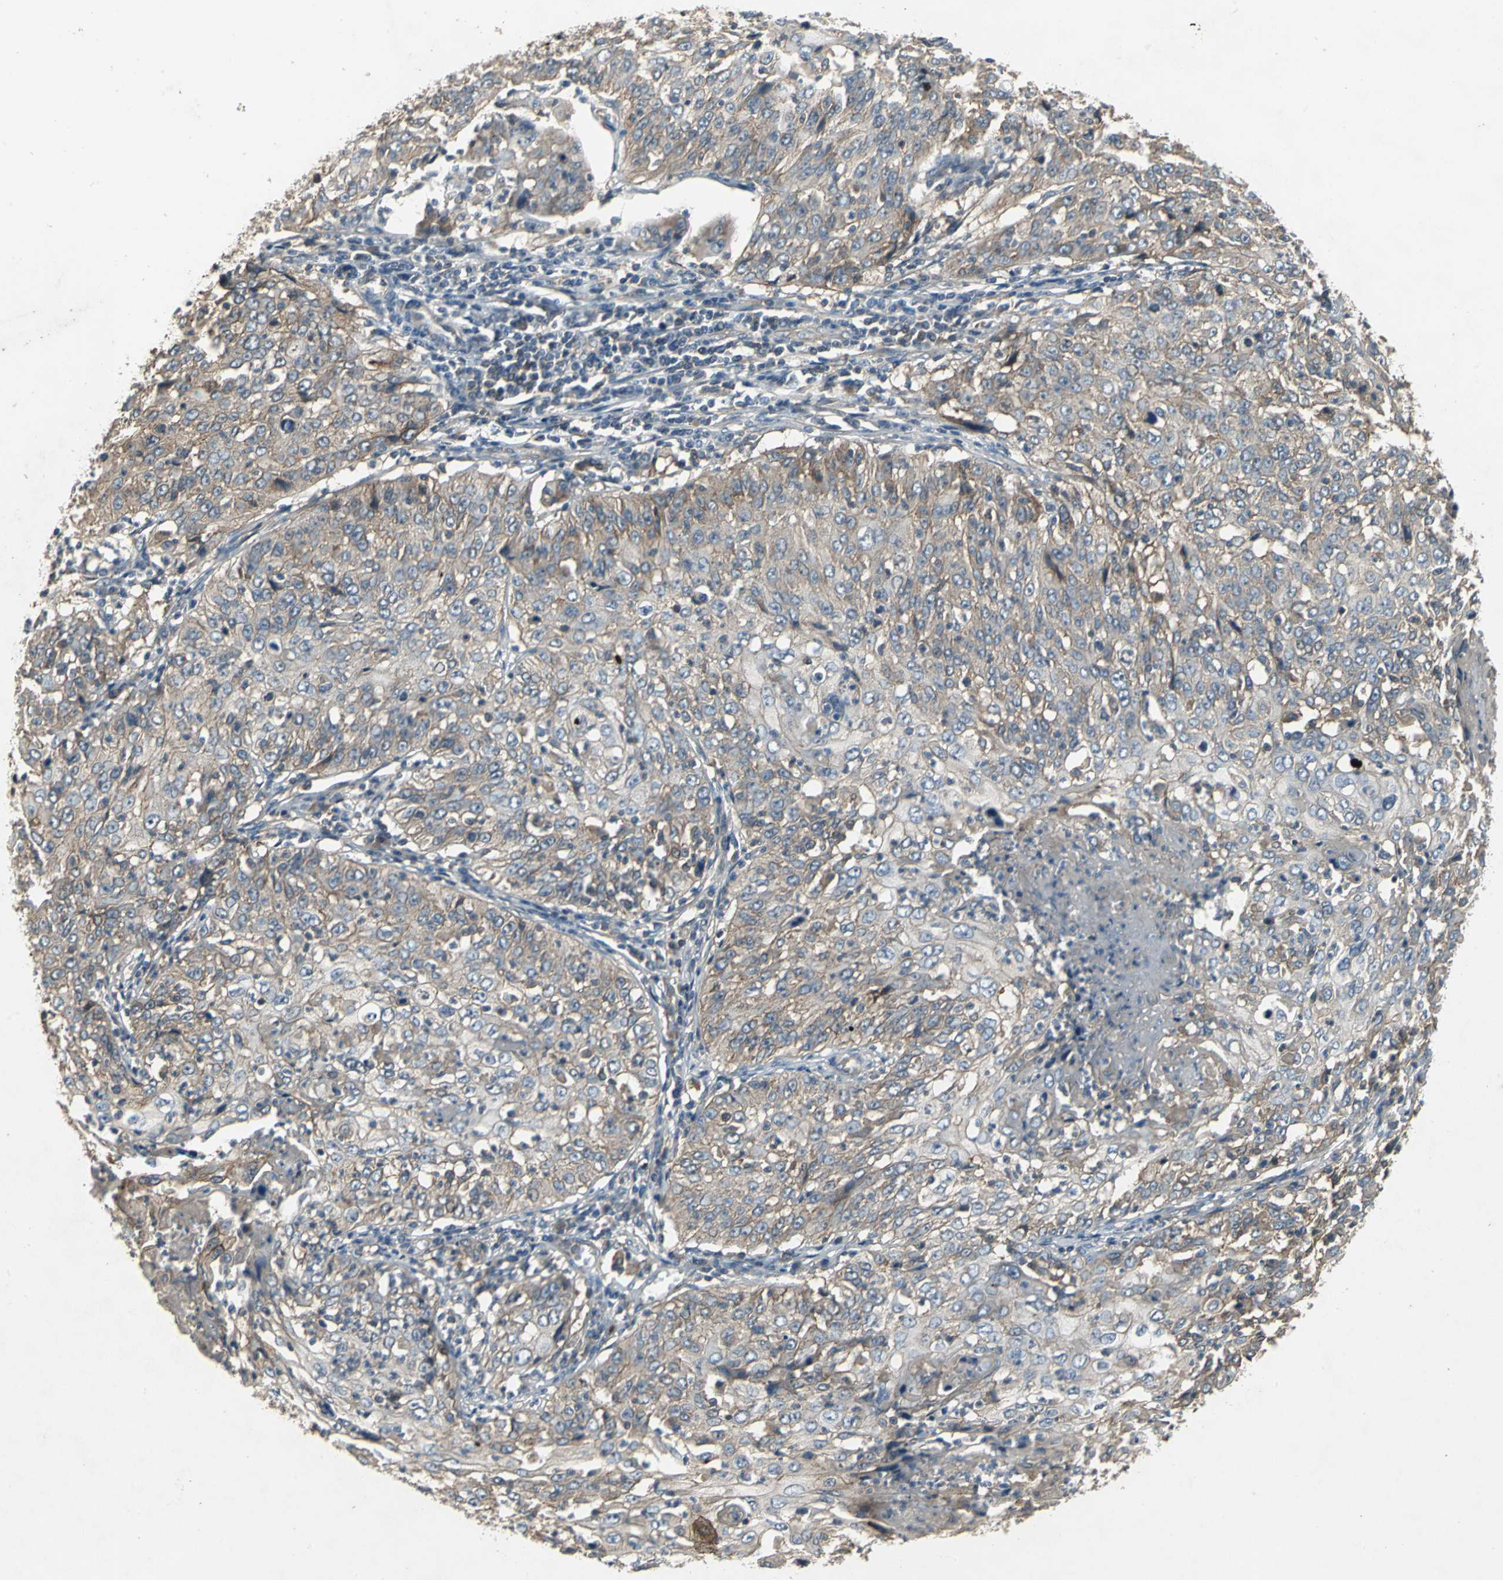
{"staining": {"intensity": "weak", "quantity": ">75%", "location": "cytoplasmic/membranous"}, "tissue": "cervical cancer", "cell_type": "Tumor cells", "image_type": "cancer", "snomed": [{"axis": "morphology", "description": "Squamous cell carcinoma, NOS"}, {"axis": "topography", "description": "Cervix"}], "caption": "The immunohistochemical stain shows weak cytoplasmic/membranous positivity in tumor cells of cervical squamous cell carcinoma tissue.", "gene": "MET", "patient": {"sex": "female", "age": 39}}